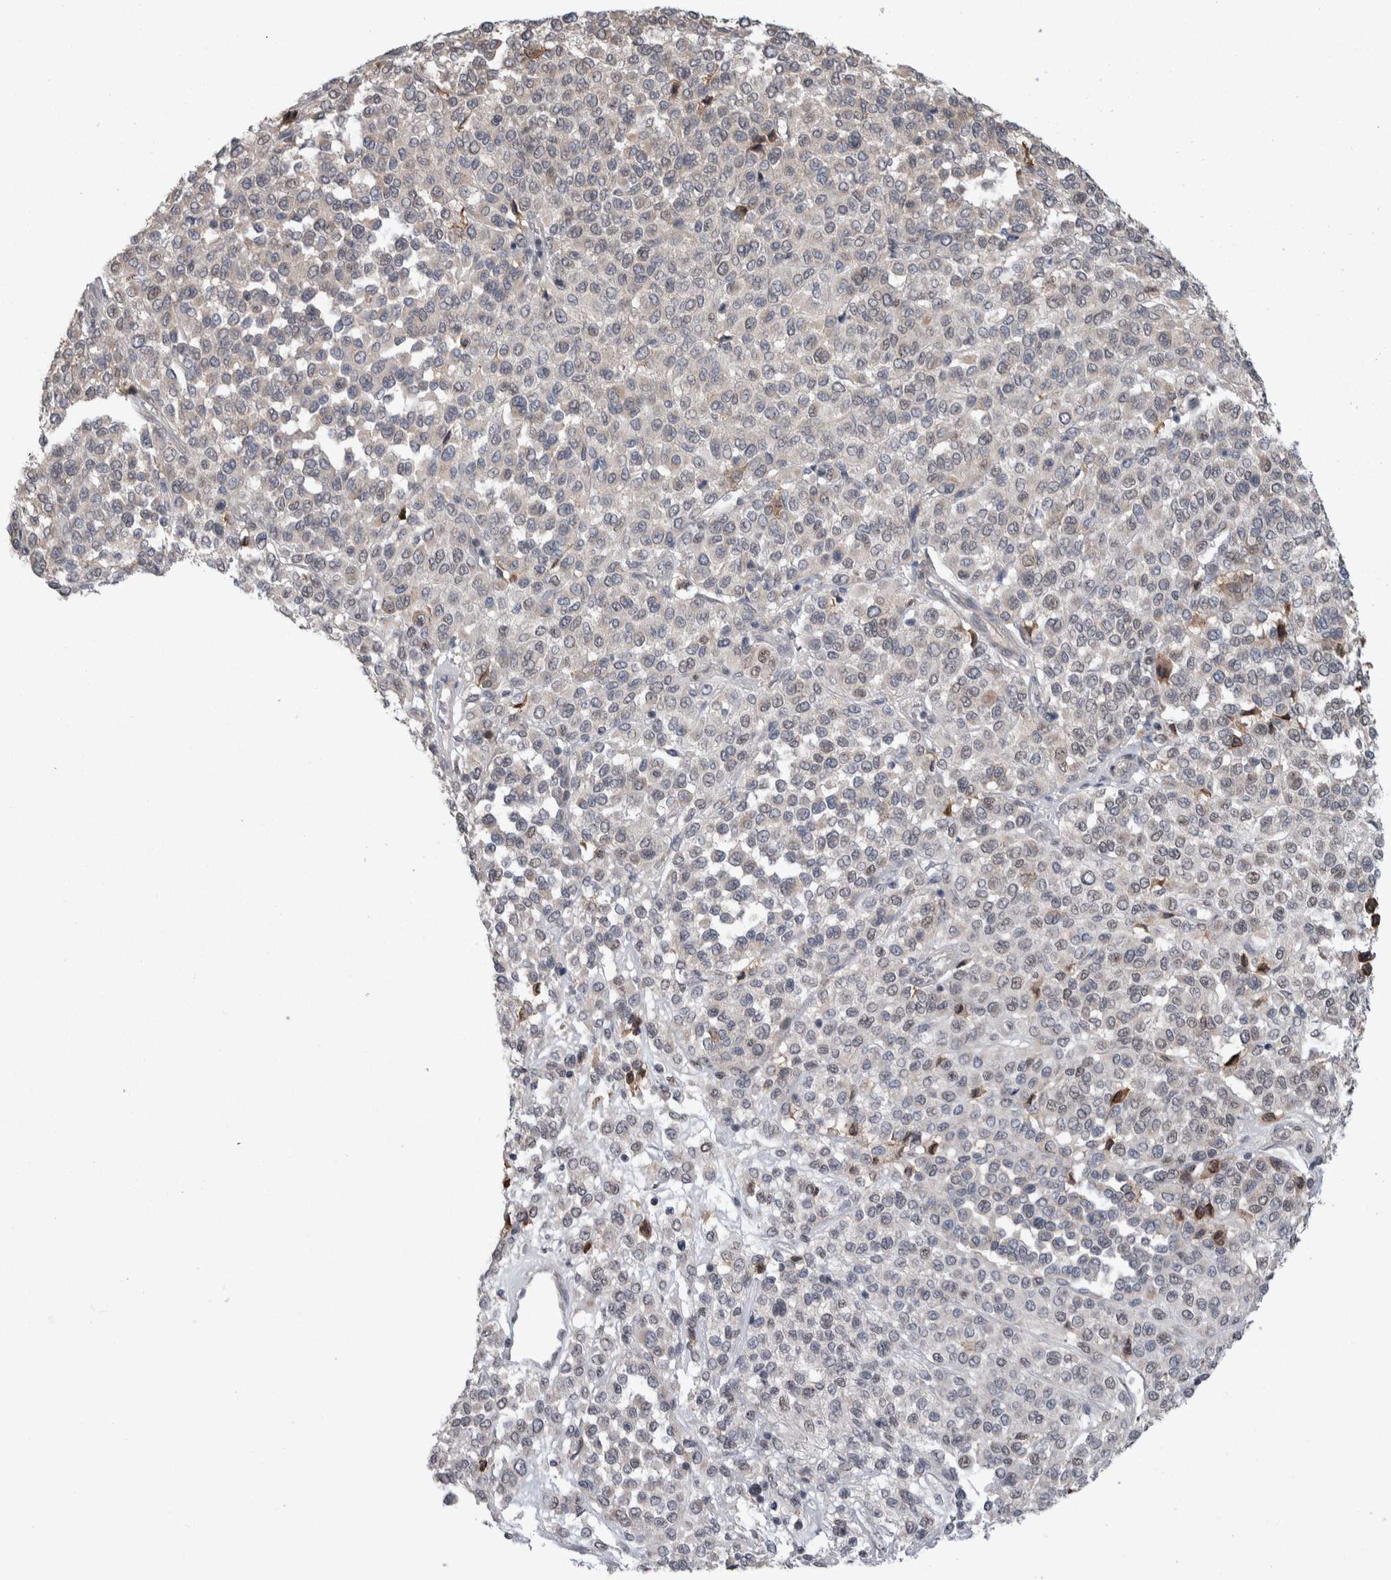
{"staining": {"intensity": "negative", "quantity": "none", "location": "none"}, "tissue": "melanoma", "cell_type": "Tumor cells", "image_type": "cancer", "snomed": [{"axis": "morphology", "description": "Malignant melanoma, Metastatic site"}, {"axis": "topography", "description": "Pancreas"}], "caption": "Protein analysis of melanoma shows no significant staining in tumor cells. (DAB IHC visualized using brightfield microscopy, high magnification).", "gene": "TAX1BP1", "patient": {"sex": "female", "age": 30}}